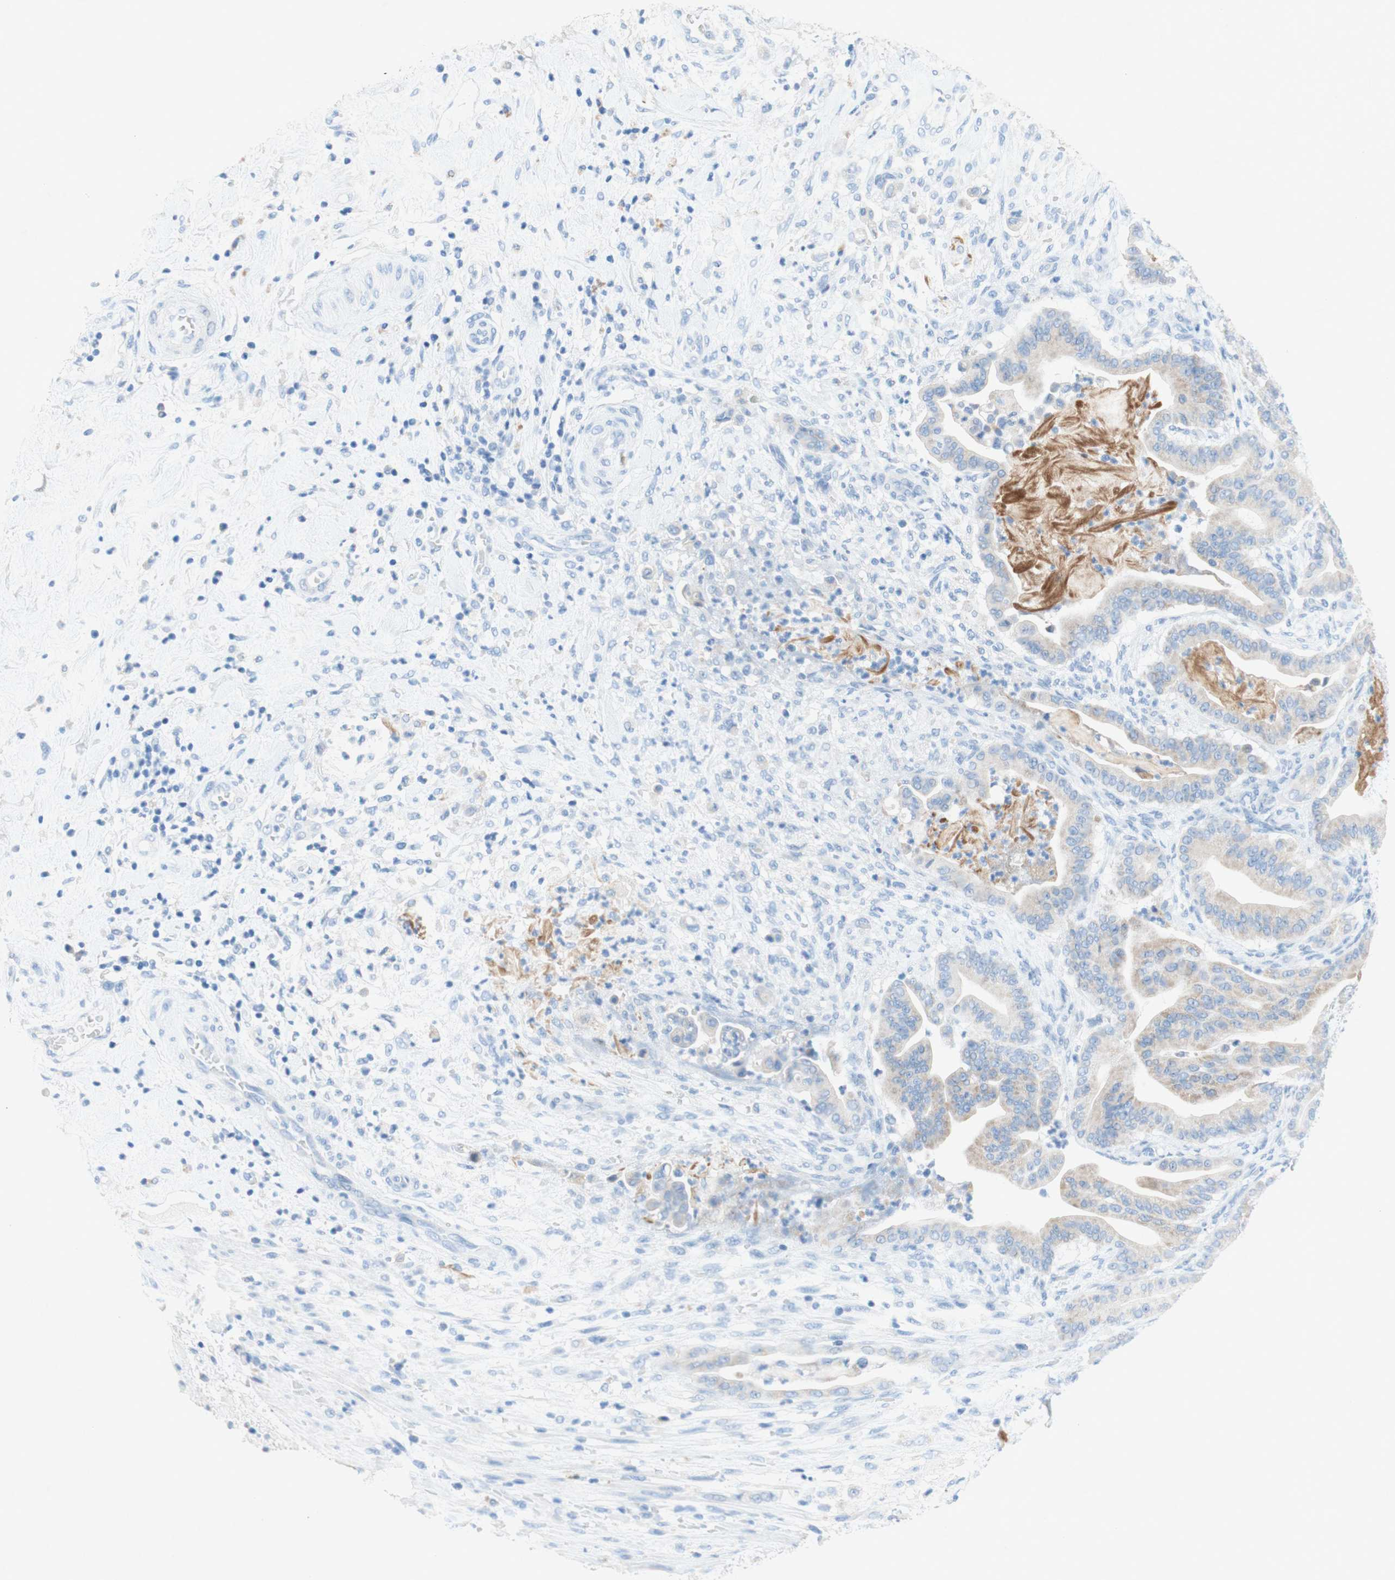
{"staining": {"intensity": "weak", "quantity": "25%-75%", "location": "cytoplasmic/membranous"}, "tissue": "pancreatic cancer", "cell_type": "Tumor cells", "image_type": "cancer", "snomed": [{"axis": "morphology", "description": "Adenocarcinoma, NOS"}, {"axis": "topography", "description": "Pancreas"}], "caption": "An immunohistochemistry histopathology image of tumor tissue is shown. Protein staining in brown highlights weak cytoplasmic/membranous positivity in pancreatic cancer within tumor cells.", "gene": "POLR2J3", "patient": {"sex": "male", "age": 63}}